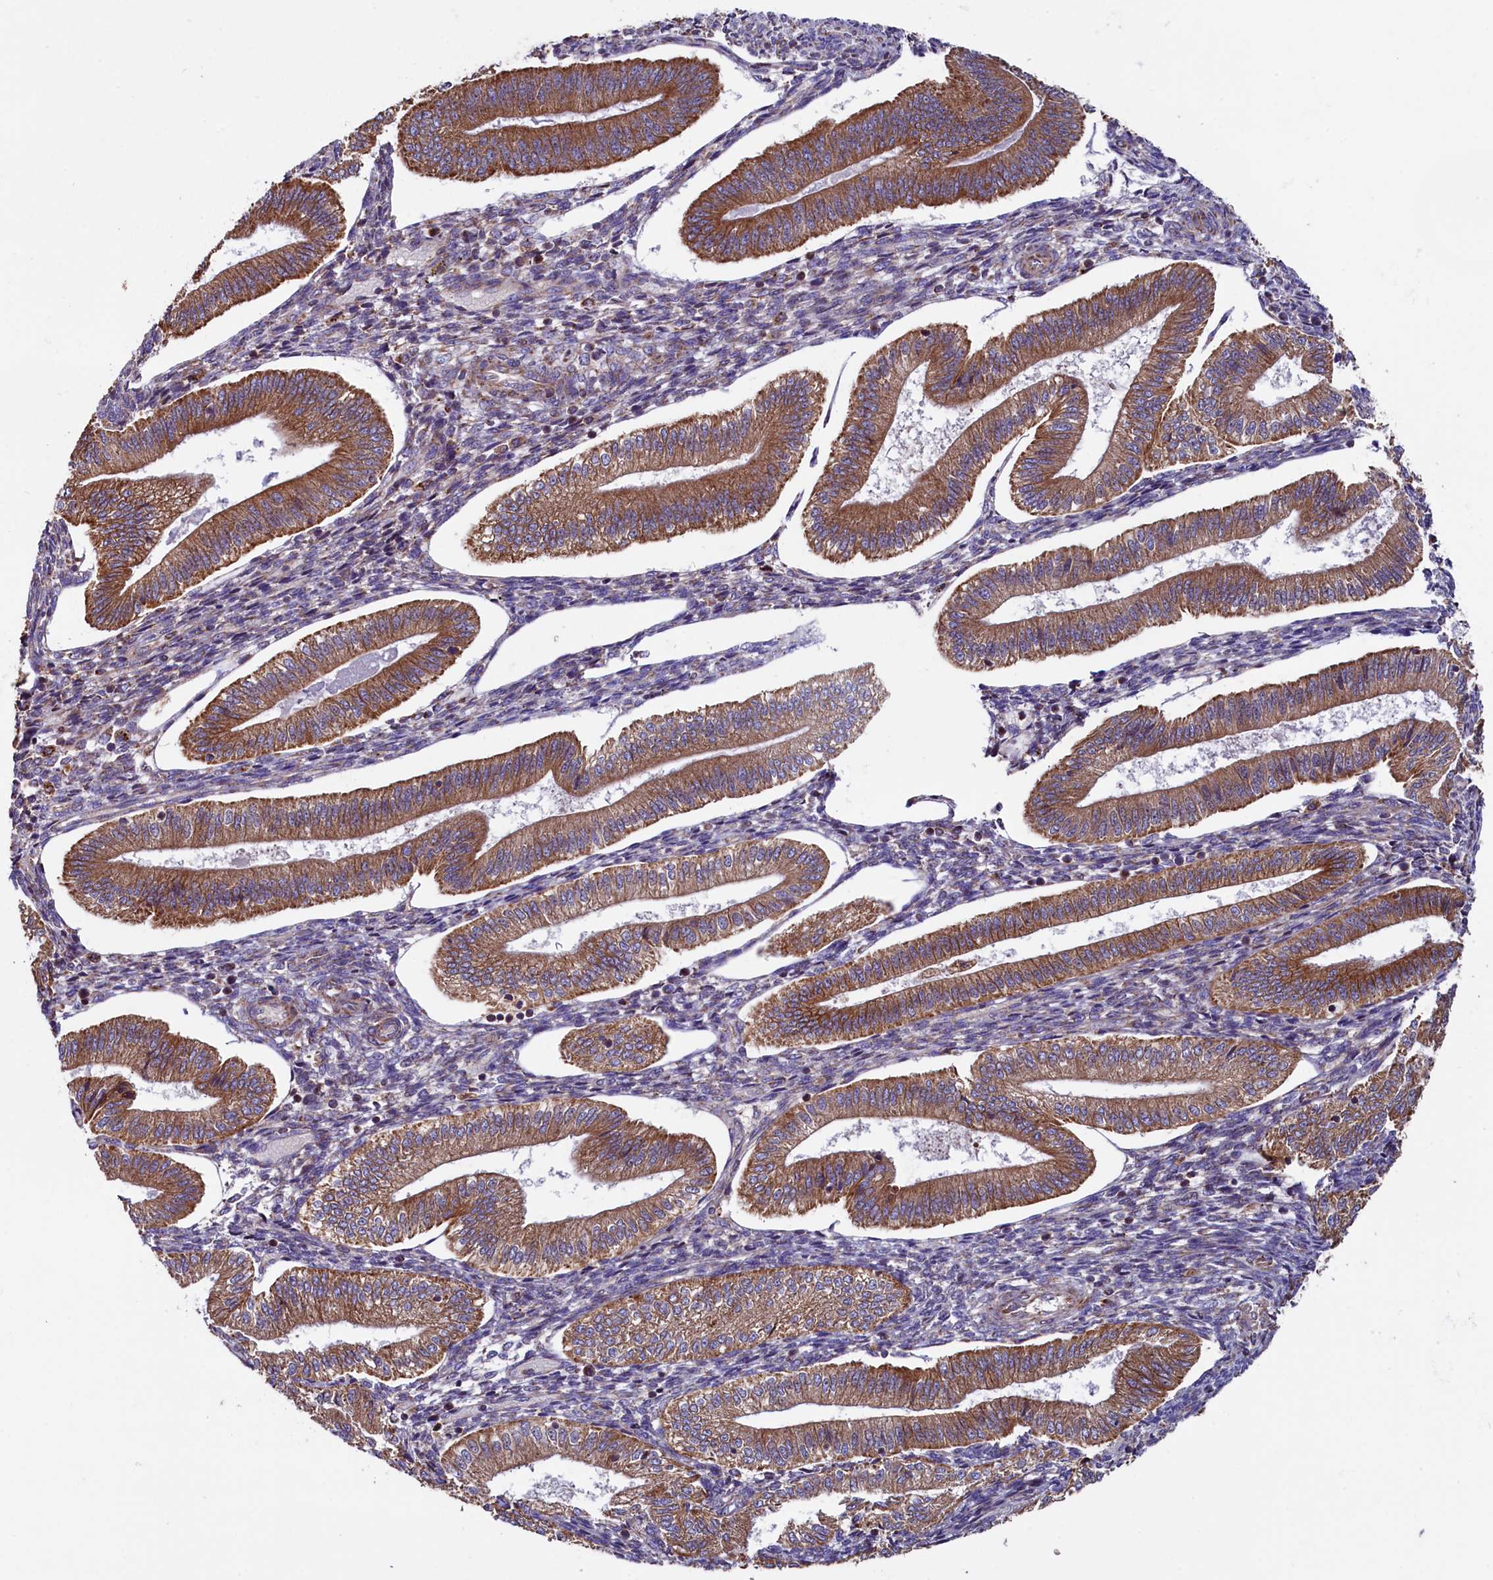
{"staining": {"intensity": "moderate", "quantity": "<25%", "location": "cytoplasmic/membranous"}, "tissue": "endometrium", "cell_type": "Cells in endometrial stroma", "image_type": "normal", "snomed": [{"axis": "morphology", "description": "Normal tissue, NOS"}, {"axis": "topography", "description": "Endometrium"}], "caption": "Cells in endometrial stroma exhibit low levels of moderate cytoplasmic/membranous expression in about <25% of cells in benign human endometrium. The staining was performed using DAB to visualize the protein expression in brown, while the nuclei were stained in blue with hematoxylin (Magnification: 20x).", "gene": "ZSWIM1", "patient": {"sex": "female", "age": 34}}